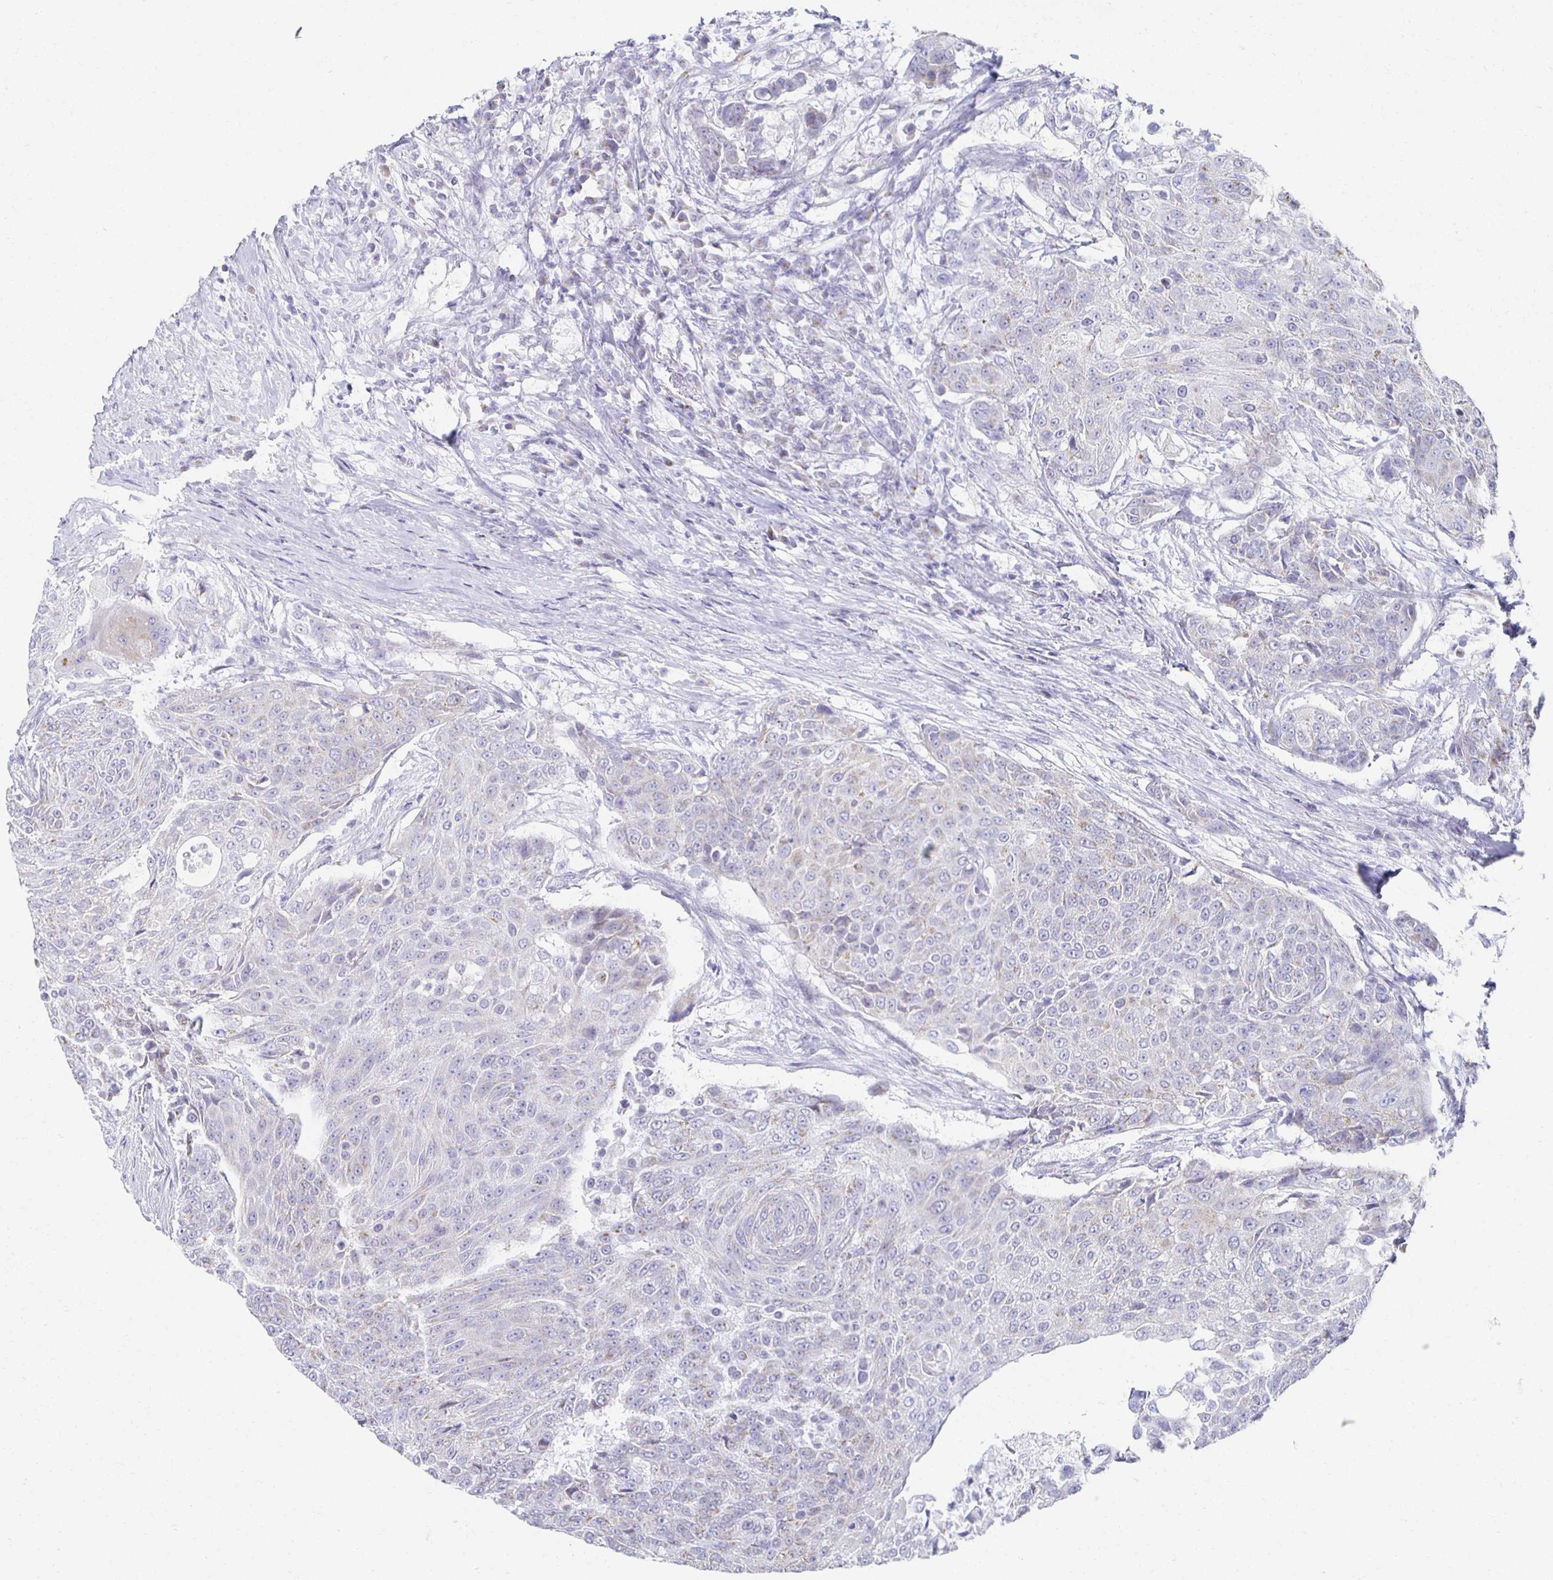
{"staining": {"intensity": "negative", "quantity": "none", "location": "none"}, "tissue": "urothelial cancer", "cell_type": "Tumor cells", "image_type": "cancer", "snomed": [{"axis": "morphology", "description": "Urothelial carcinoma, High grade"}, {"axis": "topography", "description": "Urinary bladder"}], "caption": "Immunohistochemistry of urothelial cancer displays no staining in tumor cells. (Immunohistochemistry, brightfield microscopy, high magnification).", "gene": "TEX44", "patient": {"sex": "female", "age": 63}}